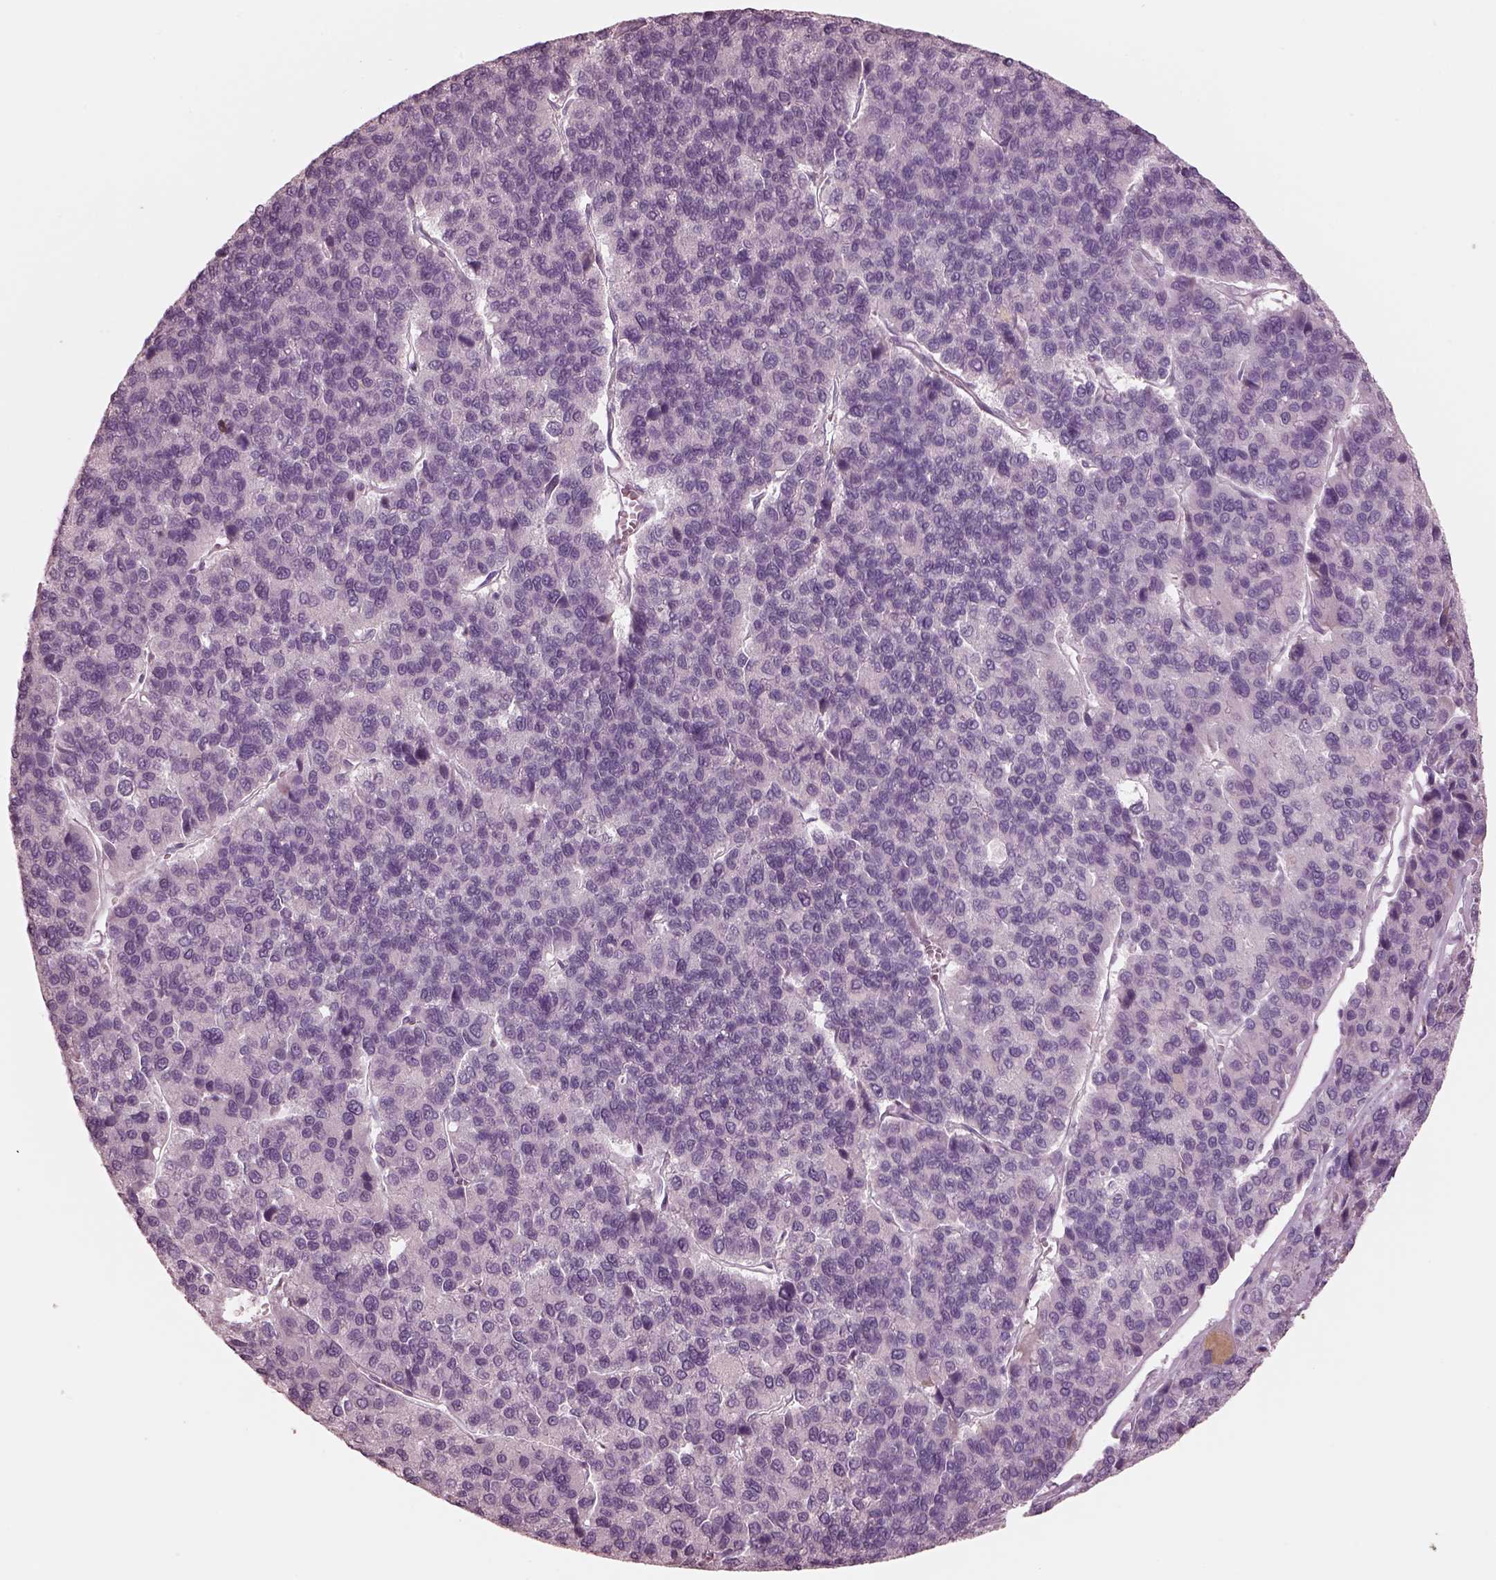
{"staining": {"intensity": "negative", "quantity": "none", "location": "none"}, "tissue": "liver cancer", "cell_type": "Tumor cells", "image_type": "cancer", "snomed": [{"axis": "morphology", "description": "Carcinoma, Hepatocellular, NOS"}, {"axis": "topography", "description": "Liver"}], "caption": "Tumor cells show no significant positivity in liver hepatocellular carcinoma.", "gene": "CADM2", "patient": {"sex": "female", "age": 41}}